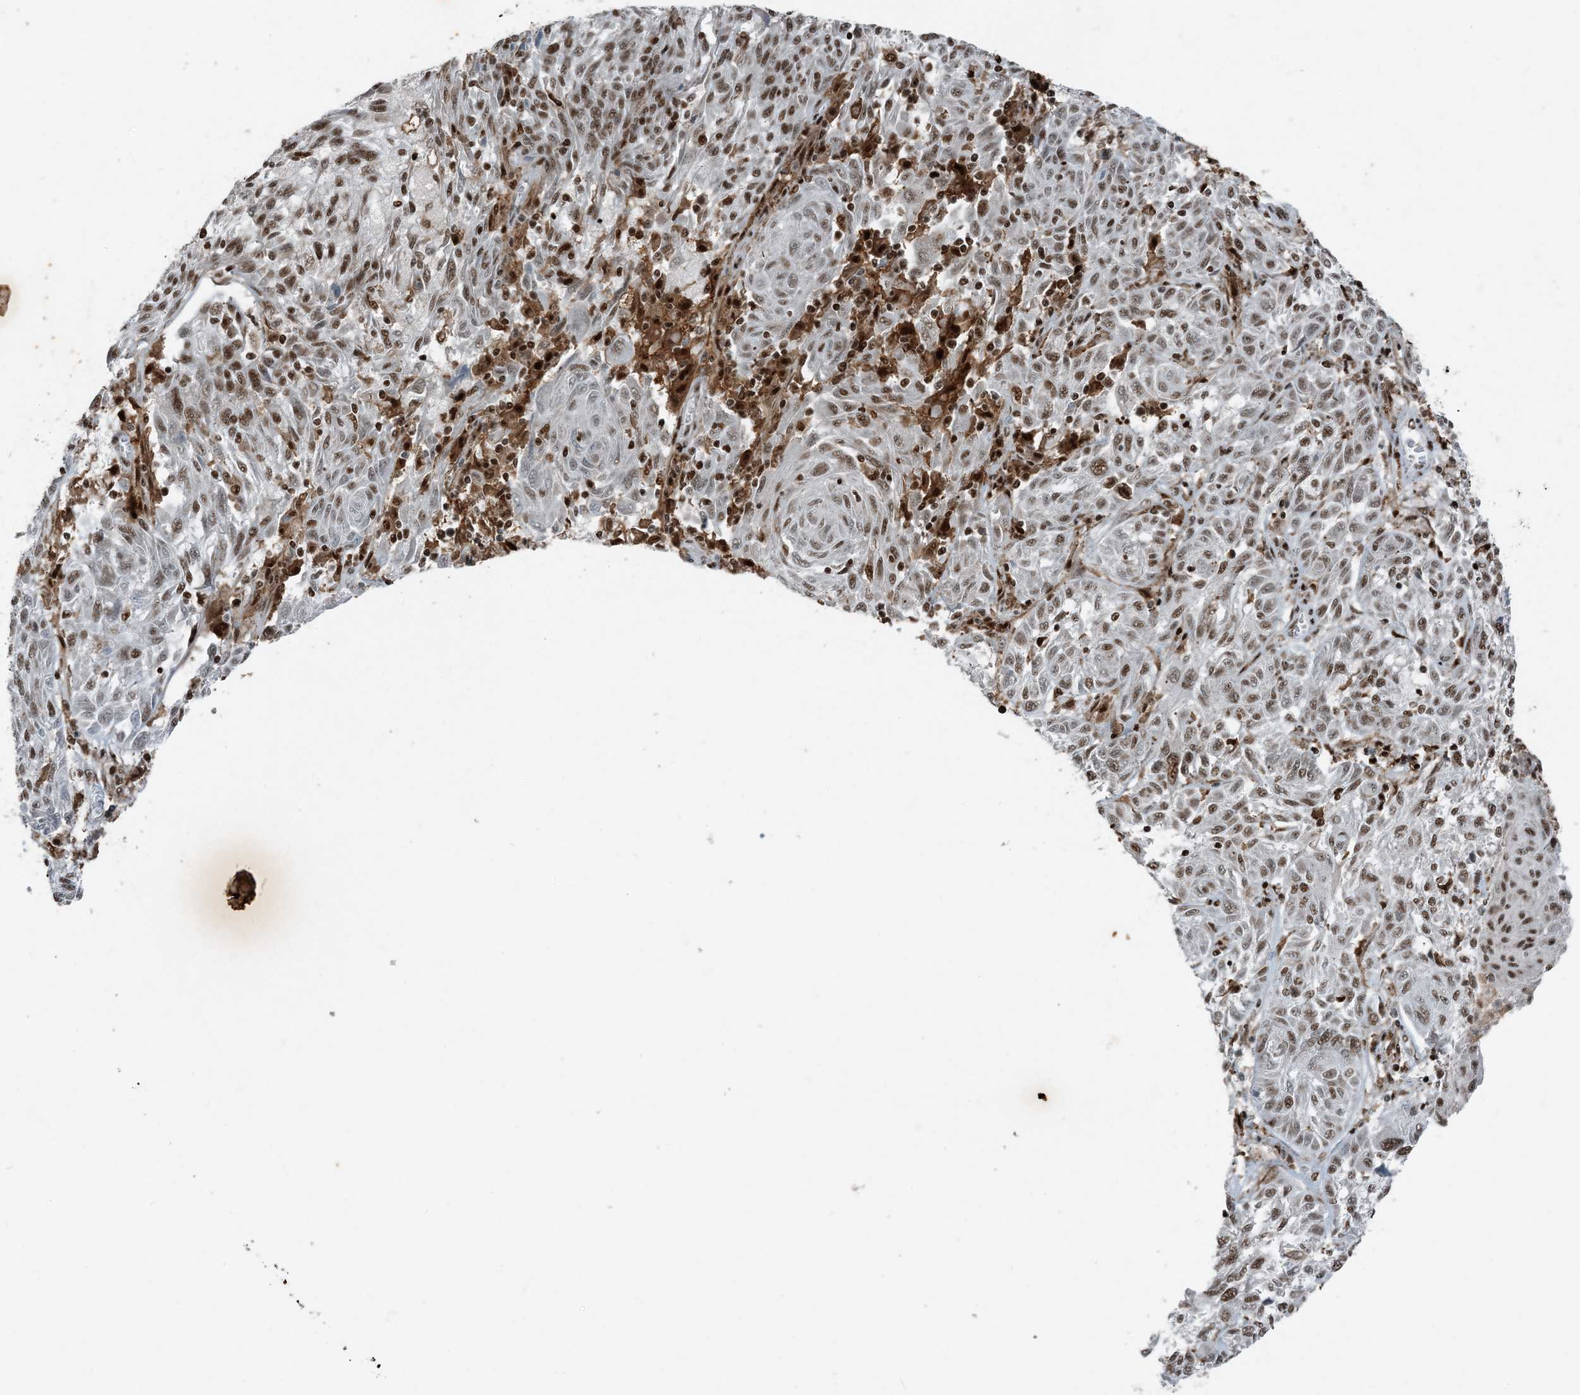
{"staining": {"intensity": "moderate", "quantity": "<25%", "location": "nuclear"}, "tissue": "melanoma", "cell_type": "Tumor cells", "image_type": "cancer", "snomed": [{"axis": "morphology", "description": "Malignant melanoma, NOS"}, {"axis": "topography", "description": "Skin"}], "caption": "Immunohistochemical staining of melanoma demonstrates moderate nuclear protein staining in approximately <25% of tumor cells.", "gene": "TADA2B", "patient": {"sex": "male", "age": 53}}